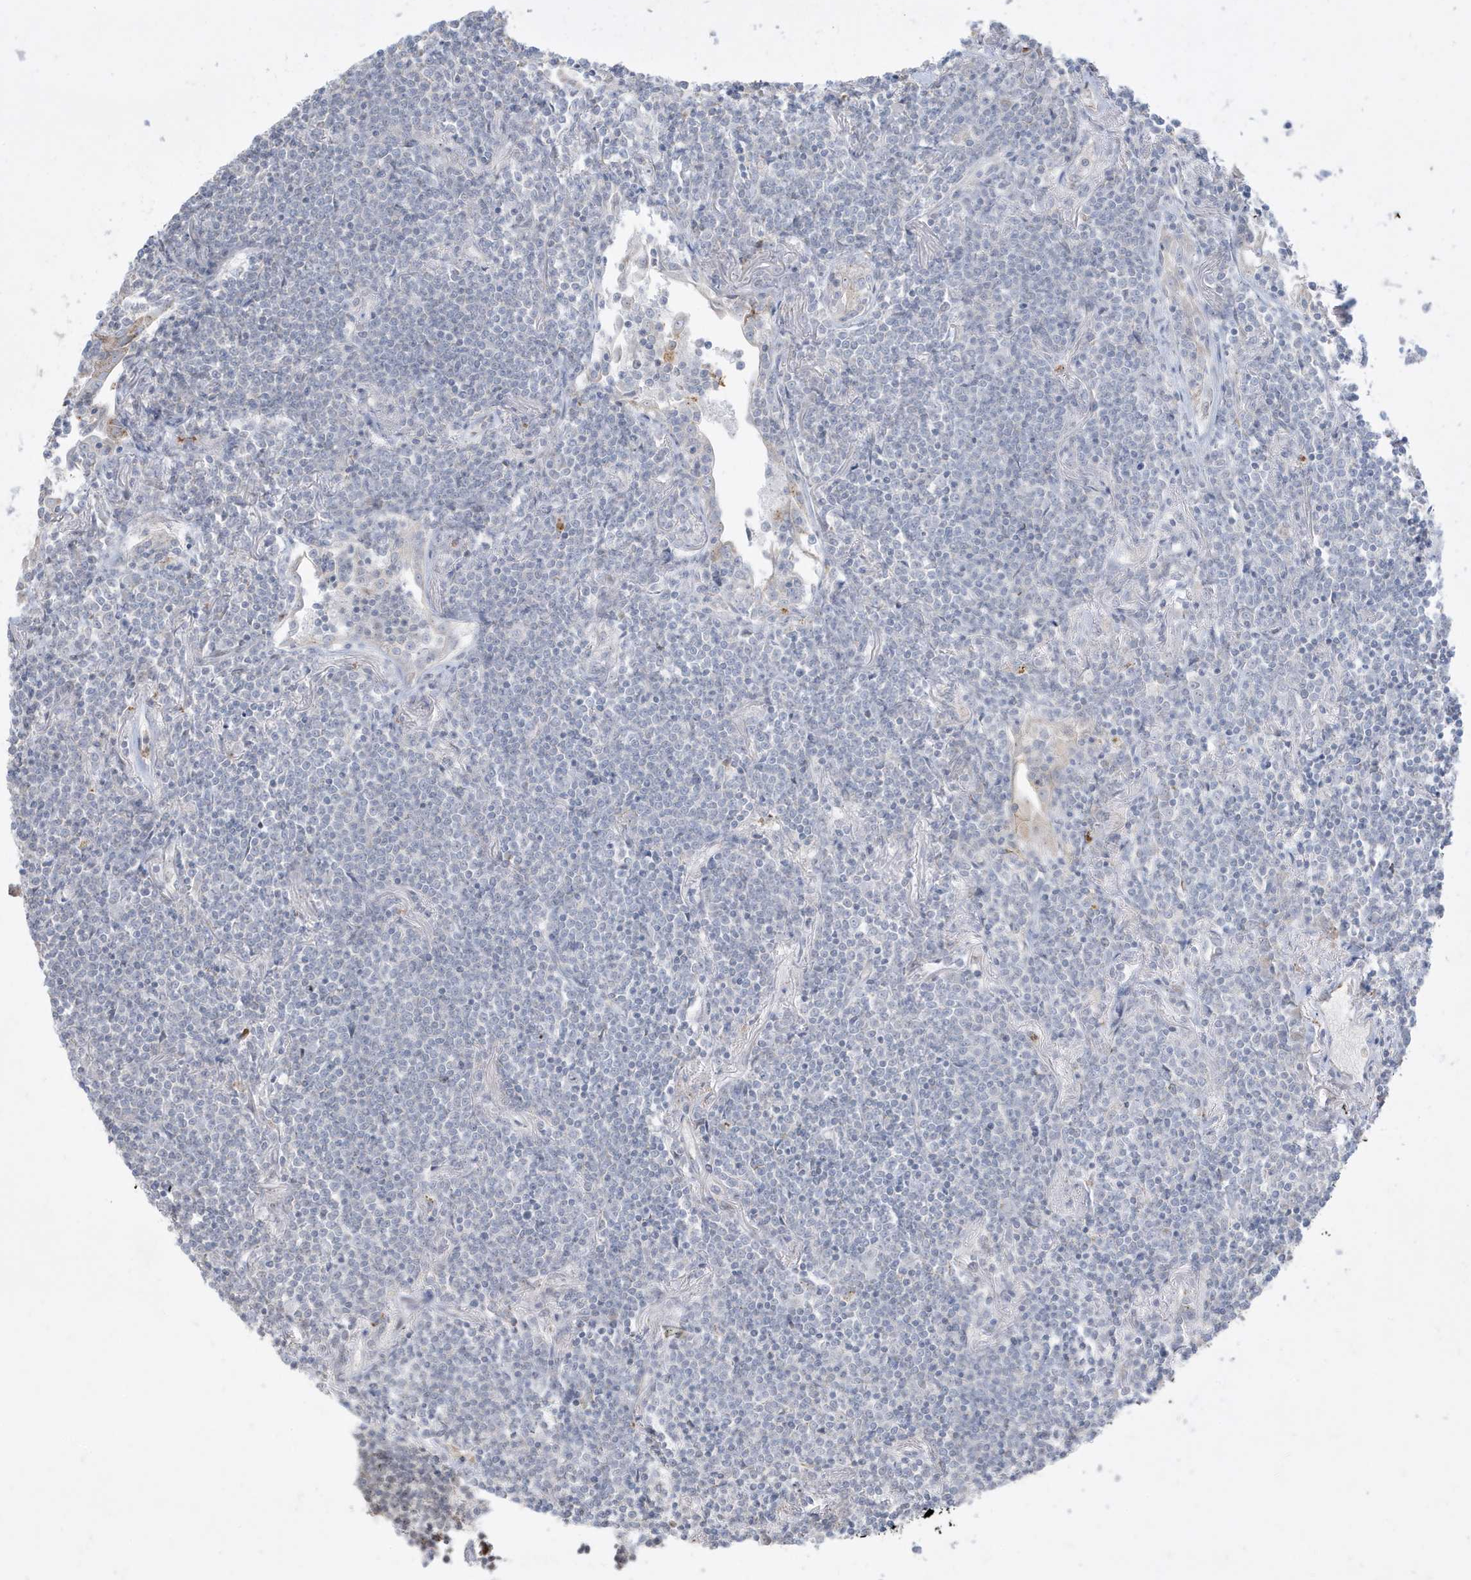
{"staining": {"intensity": "negative", "quantity": "none", "location": "none"}, "tissue": "lymphoma", "cell_type": "Tumor cells", "image_type": "cancer", "snomed": [{"axis": "morphology", "description": "Malignant lymphoma, non-Hodgkin's type, Low grade"}, {"axis": "topography", "description": "Lung"}], "caption": "The immunohistochemistry micrograph has no significant expression in tumor cells of lymphoma tissue. (Stains: DAB (3,3'-diaminobenzidine) immunohistochemistry (IHC) with hematoxylin counter stain, Microscopy: brightfield microscopy at high magnification).", "gene": "FNDC1", "patient": {"sex": "female", "age": 71}}